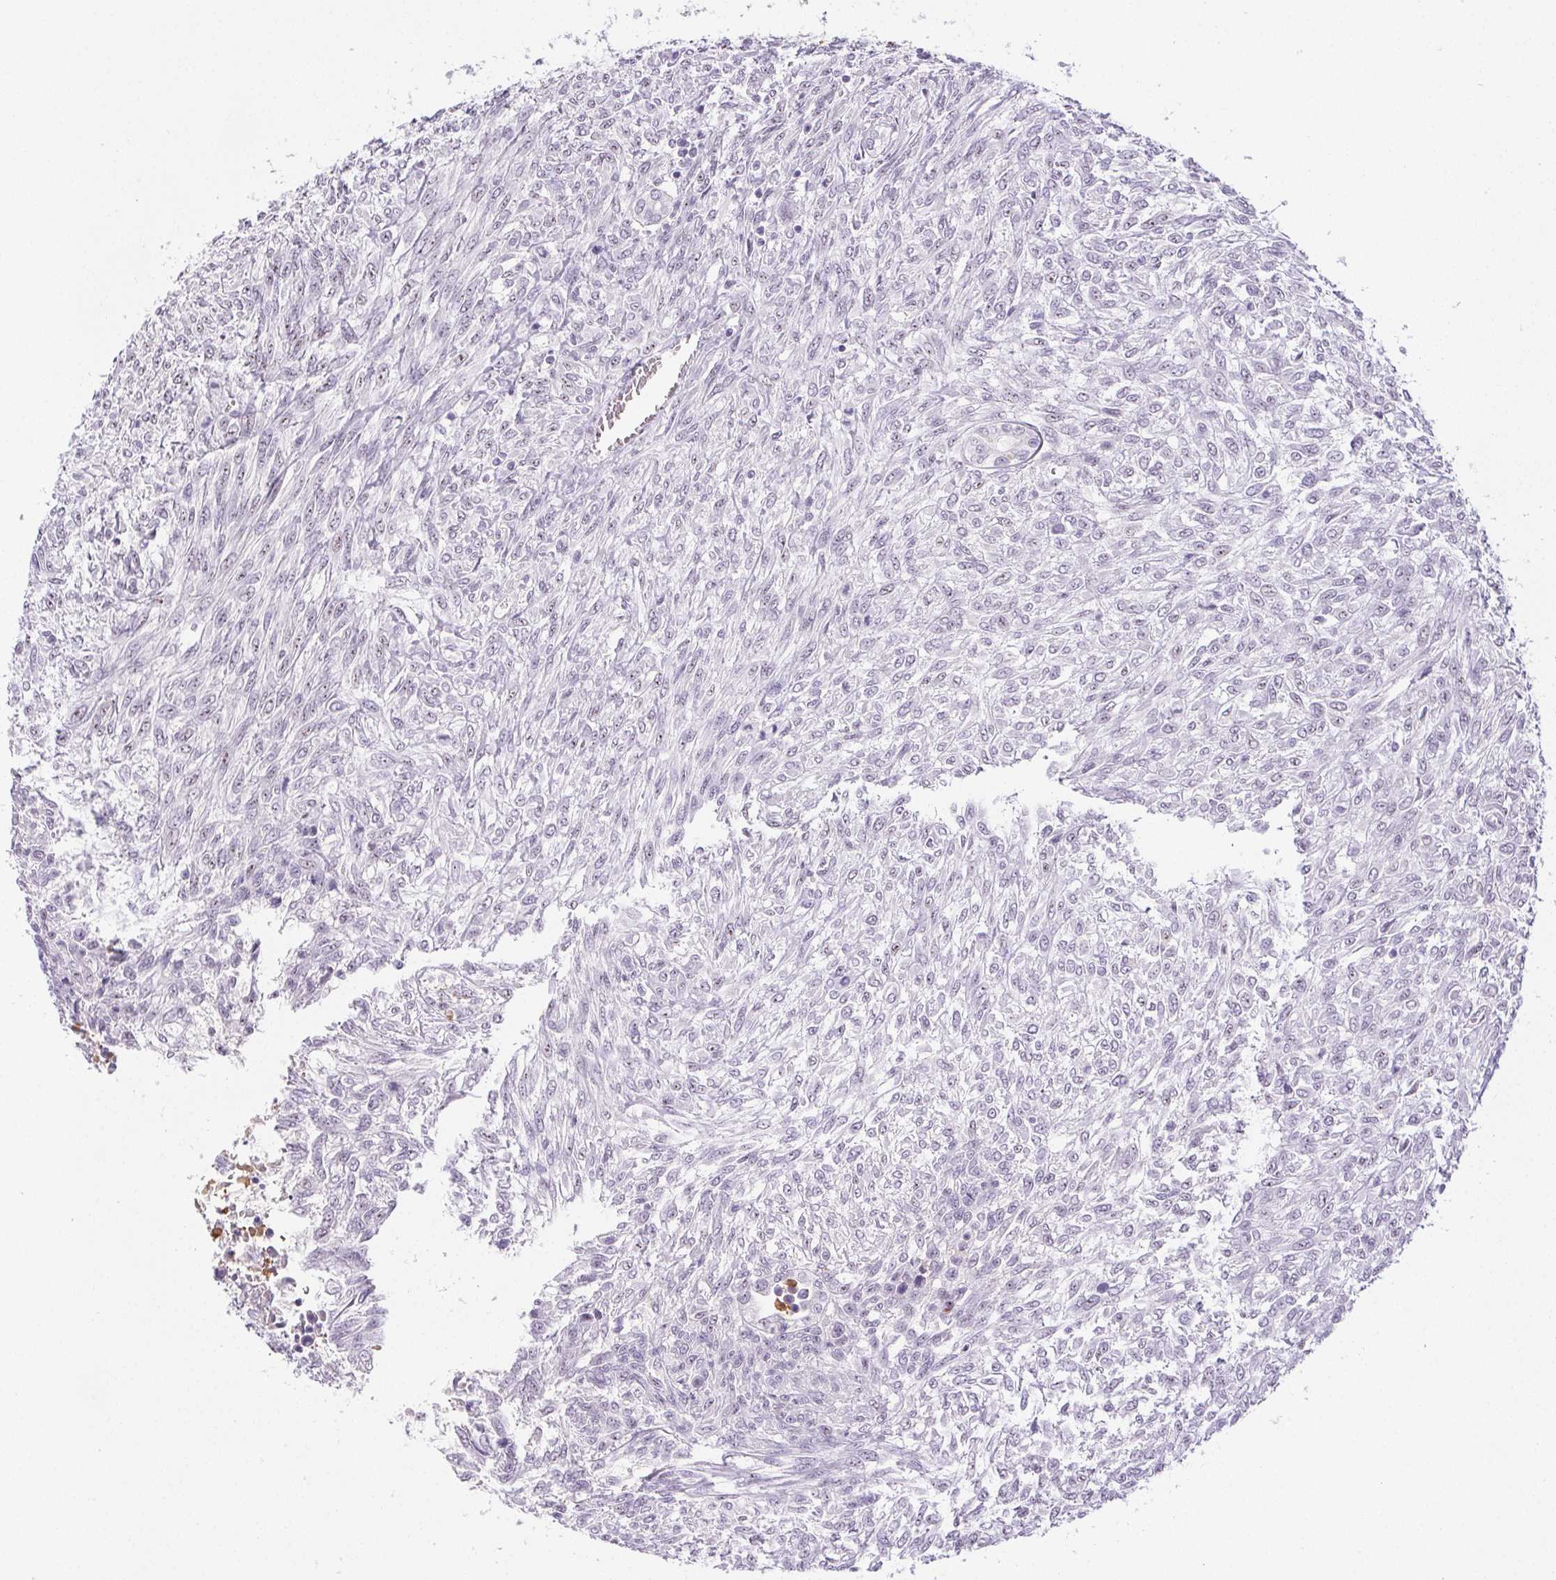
{"staining": {"intensity": "negative", "quantity": "none", "location": "none"}, "tissue": "renal cancer", "cell_type": "Tumor cells", "image_type": "cancer", "snomed": [{"axis": "morphology", "description": "Adenocarcinoma, NOS"}, {"axis": "topography", "description": "Kidney"}], "caption": "DAB (3,3'-diaminobenzidine) immunohistochemical staining of human renal cancer demonstrates no significant expression in tumor cells.", "gene": "ST8SIA3", "patient": {"sex": "male", "age": 58}}